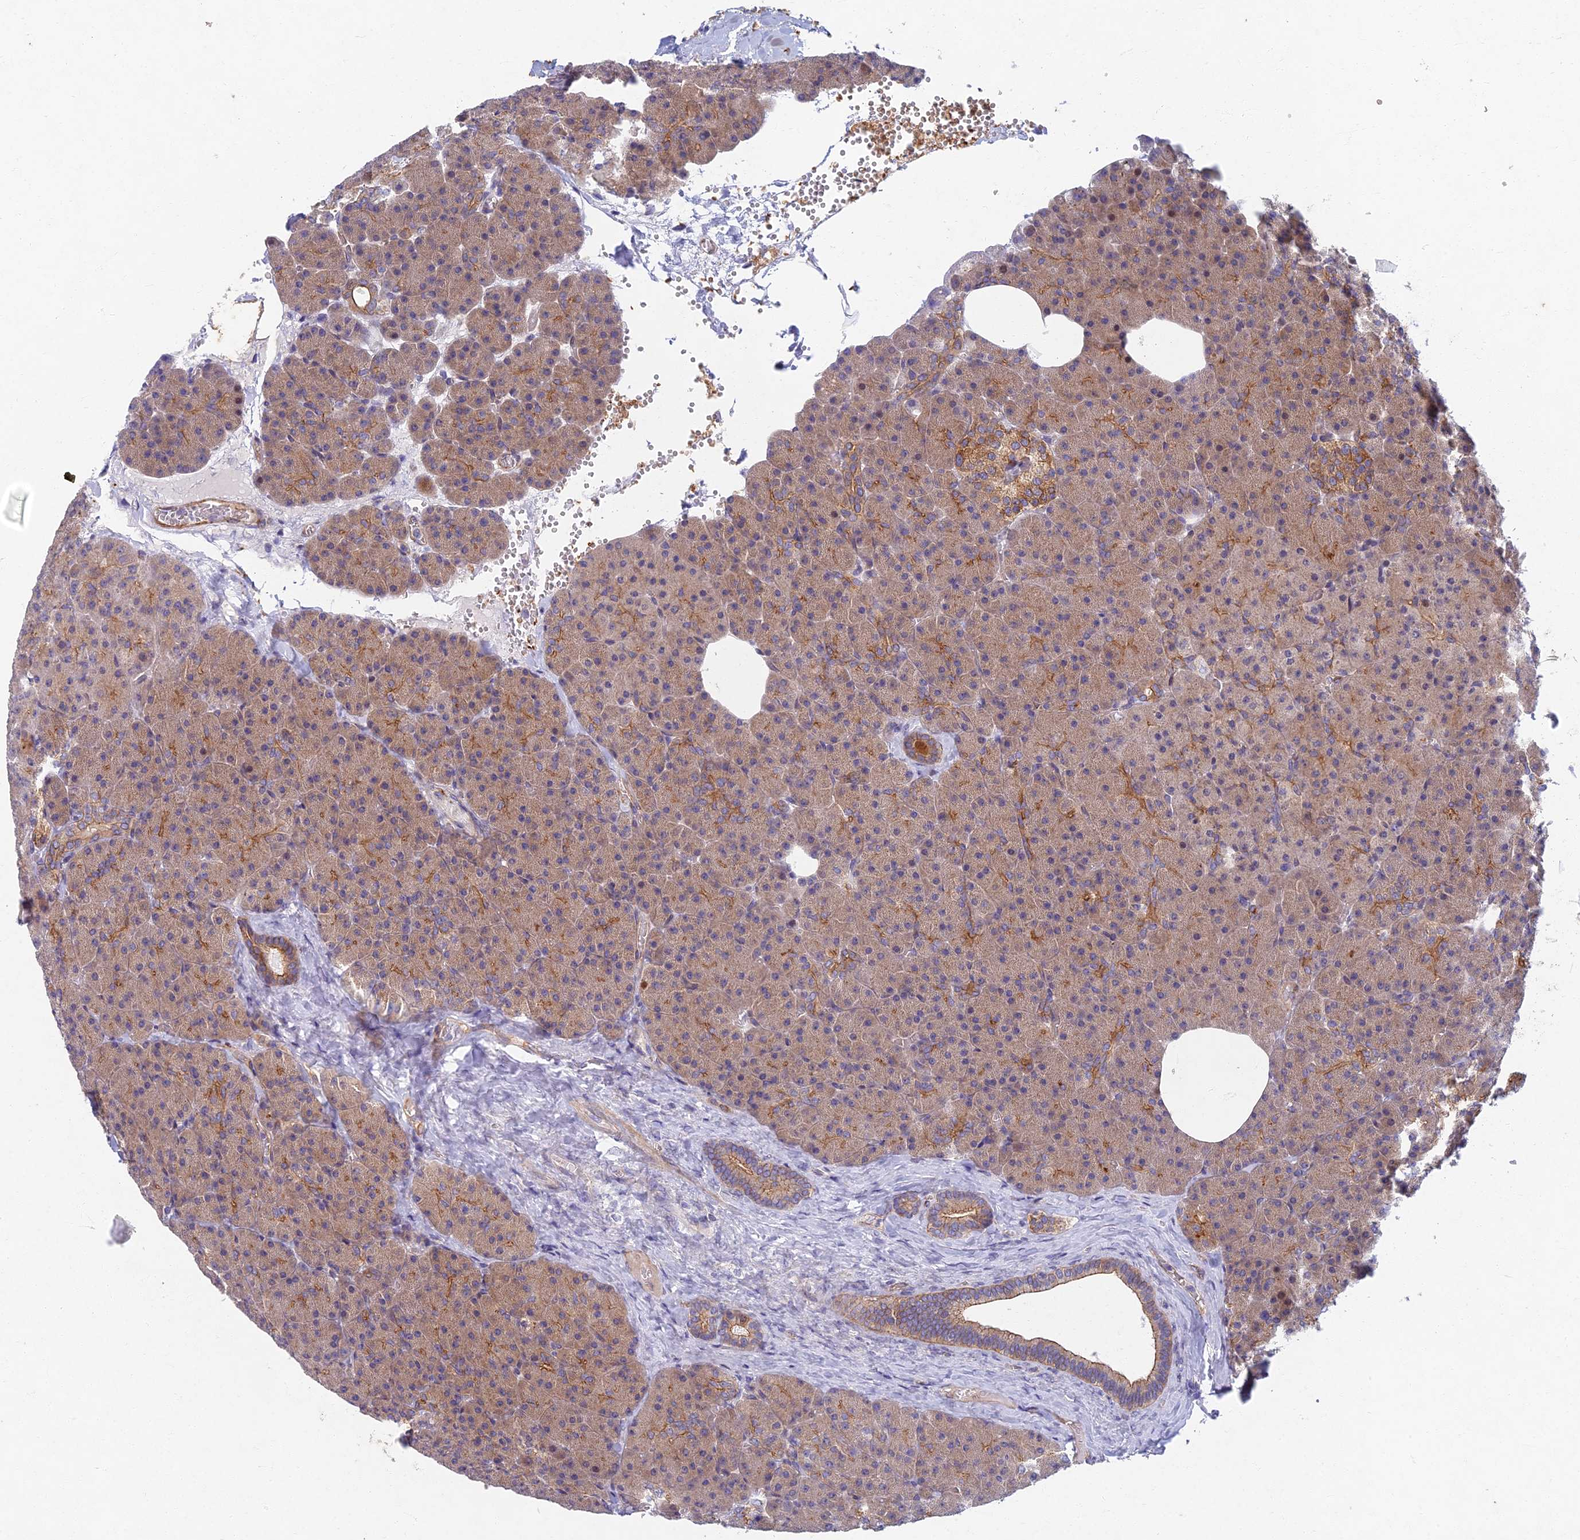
{"staining": {"intensity": "moderate", "quantity": ">75%", "location": "cytoplasmic/membranous"}, "tissue": "pancreas", "cell_type": "Exocrine glandular cells", "image_type": "normal", "snomed": [{"axis": "morphology", "description": "Normal tissue, NOS"}, {"axis": "morphology", "description": "Carcinoid, malignant, NOS"}, {"axis": "topography", "description": "Pancreas"}], "caption": "Approximately >75% of exocrine glandular cells in unremarkable human pancreas show moderate cytoplasmic/membranous protein staining as visualized by brown immunohistochemical staining.", "gene": "RHBDL2", "patient": {"sex": "female", "age": 35}}